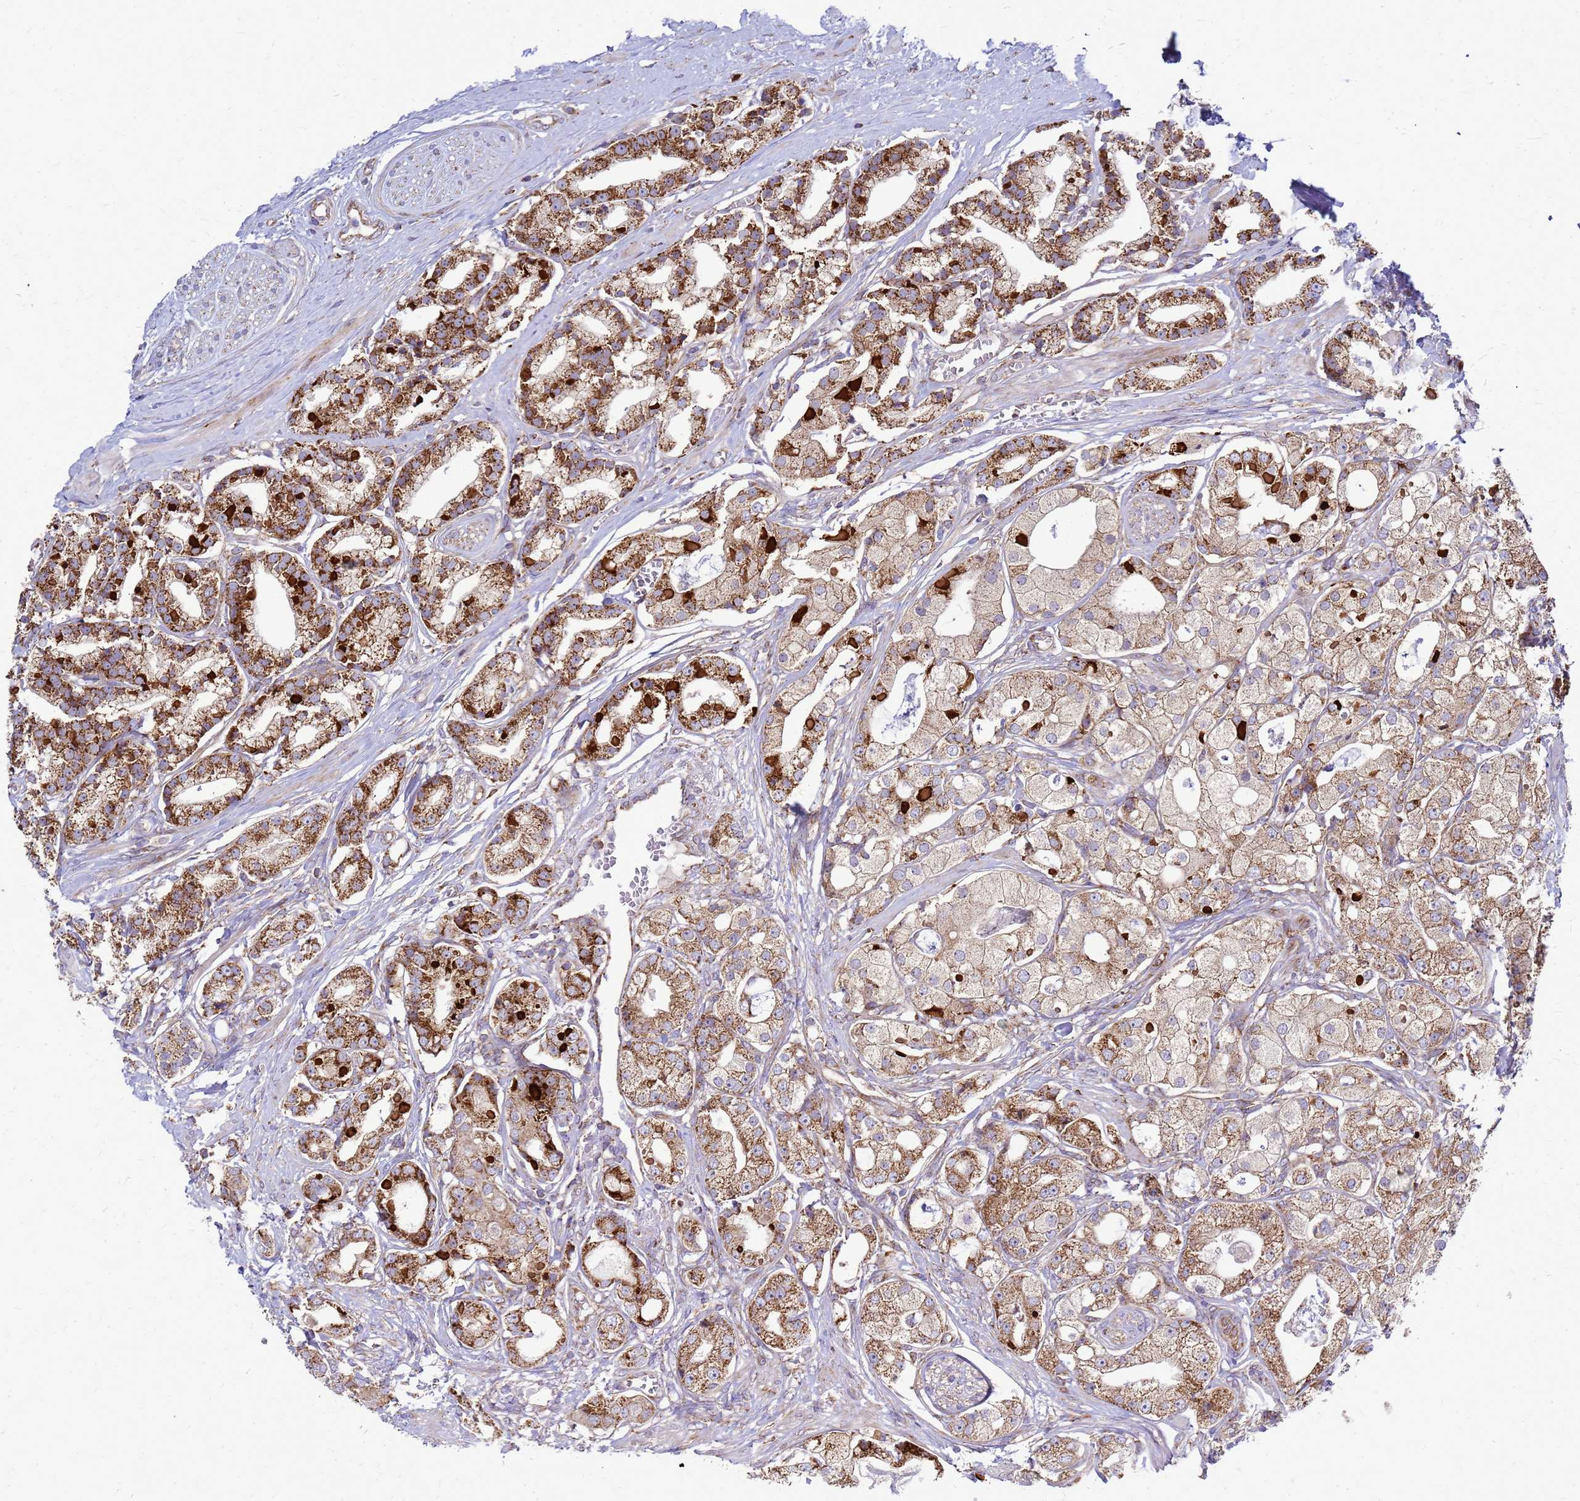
{"staining": {"intensity": "strong", "quantity": ">75%", "location": "cytoplasmic/membranous"}, "tissue": "prostate cancer", "cell_type": "Tumor cells", "image_type": "cancer", "snomed": [{"axis": "morphology", "description": "Adenocarcinoma, High grade"}, {"axis": "topography", "description": "Prostate"}], "caption": "Protein staining of prostate cancer (high-grade adenocarcinoma) tissue shows strong cytoplasmic/membranous staining in about >75% of tumor cells.", "gene": "FSTL4", "patient": {"sex": "male", "age": 71}}